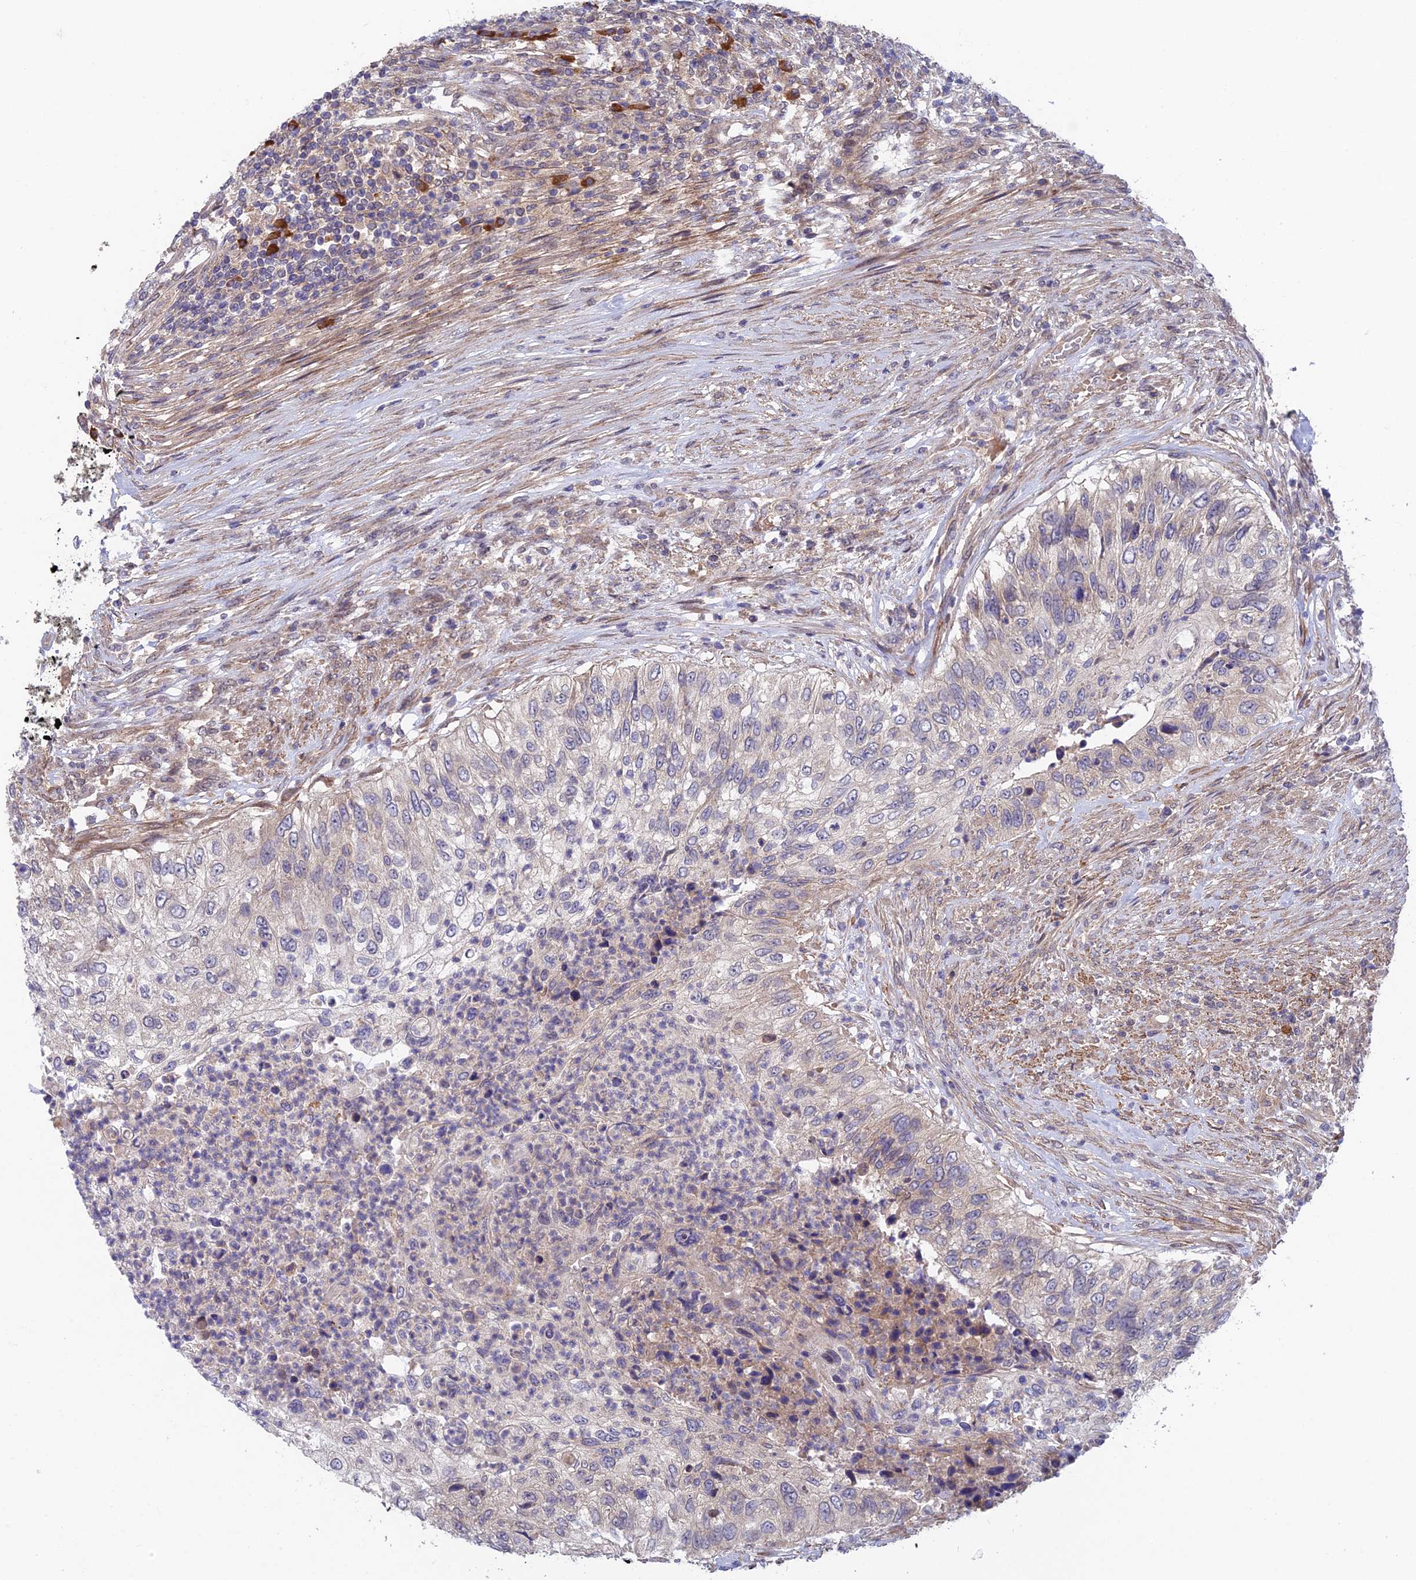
{"staining": {"intensity": "negative", "quantity": "none", "location": "none"}, "tissue": "urothelial cancer", "cell_type": "Tumor cells", "image_type": "cancer", "snomed": [{"axis": "morphology", "description": "Urothelial carcinoma, High grade"}, {"axis": "topography", "description": "Urinary bladder"}], "caption": "This is an immunohistochemistry (IHC) photomicrograph of urothelial carcinoma (high-grade). There is no positivity in tumor cells.", "gene": "UROS", "patient": {"sex": "female", "age": 60}}